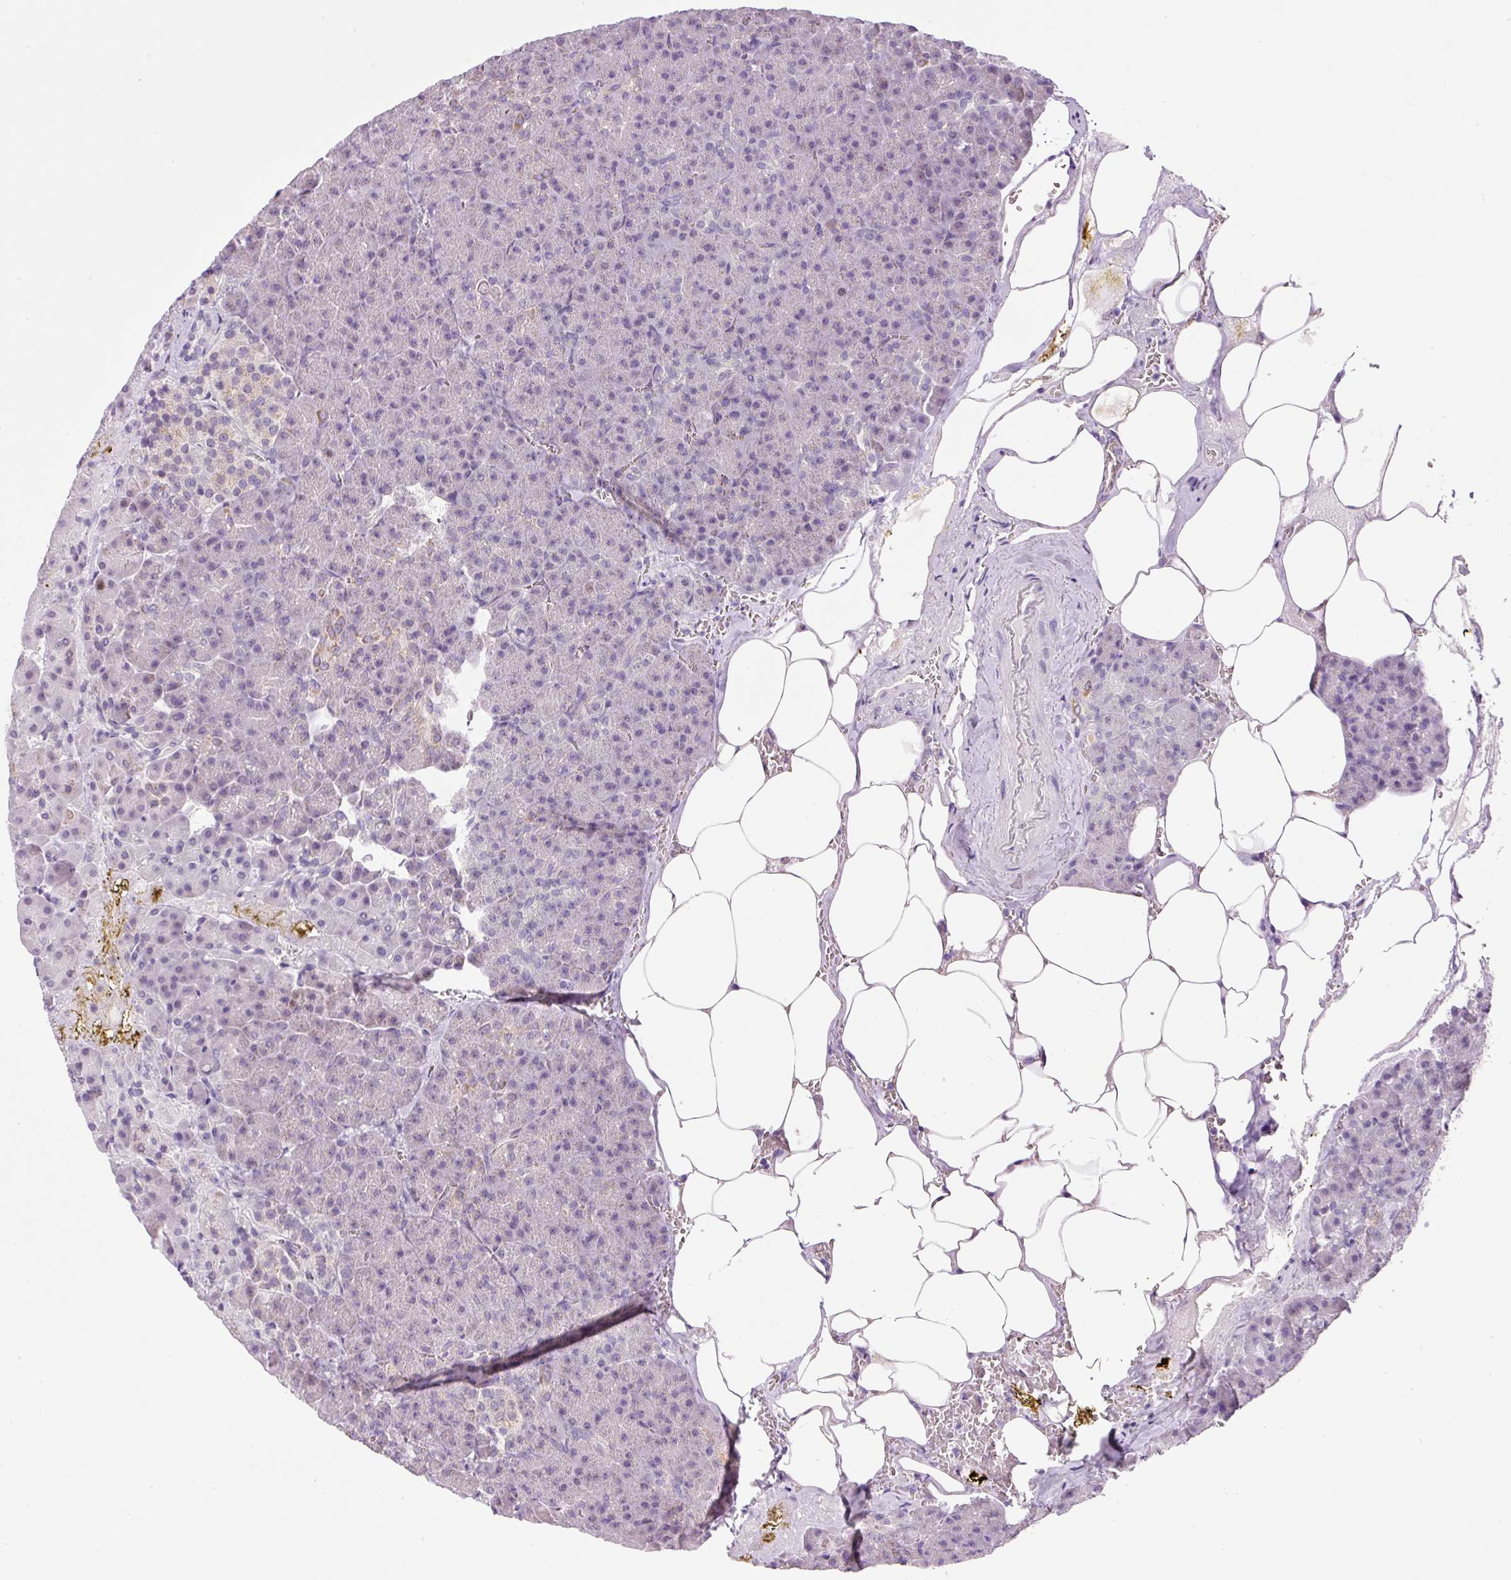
{"staining": {"intensity": "negative", "quantity": "none", "location": "none"}, "tissue": "pancreas", "cell_type": "Exocrine glandular cells", "image_type": "normal", "snomed": [{"axis": "morphology", "description": "Normal tissue, NOS"}, {"axis": "topography", "description": "Pancreas"}], "caption": "High power microscopy photomicrograph of an immunohistochemistry (IHC) histopathology image of normal pancreas, revealing no significant staining in exocrine glandular cells.", "gene": "KPNA2", "patient": {"sex": "female", "age": 74}}